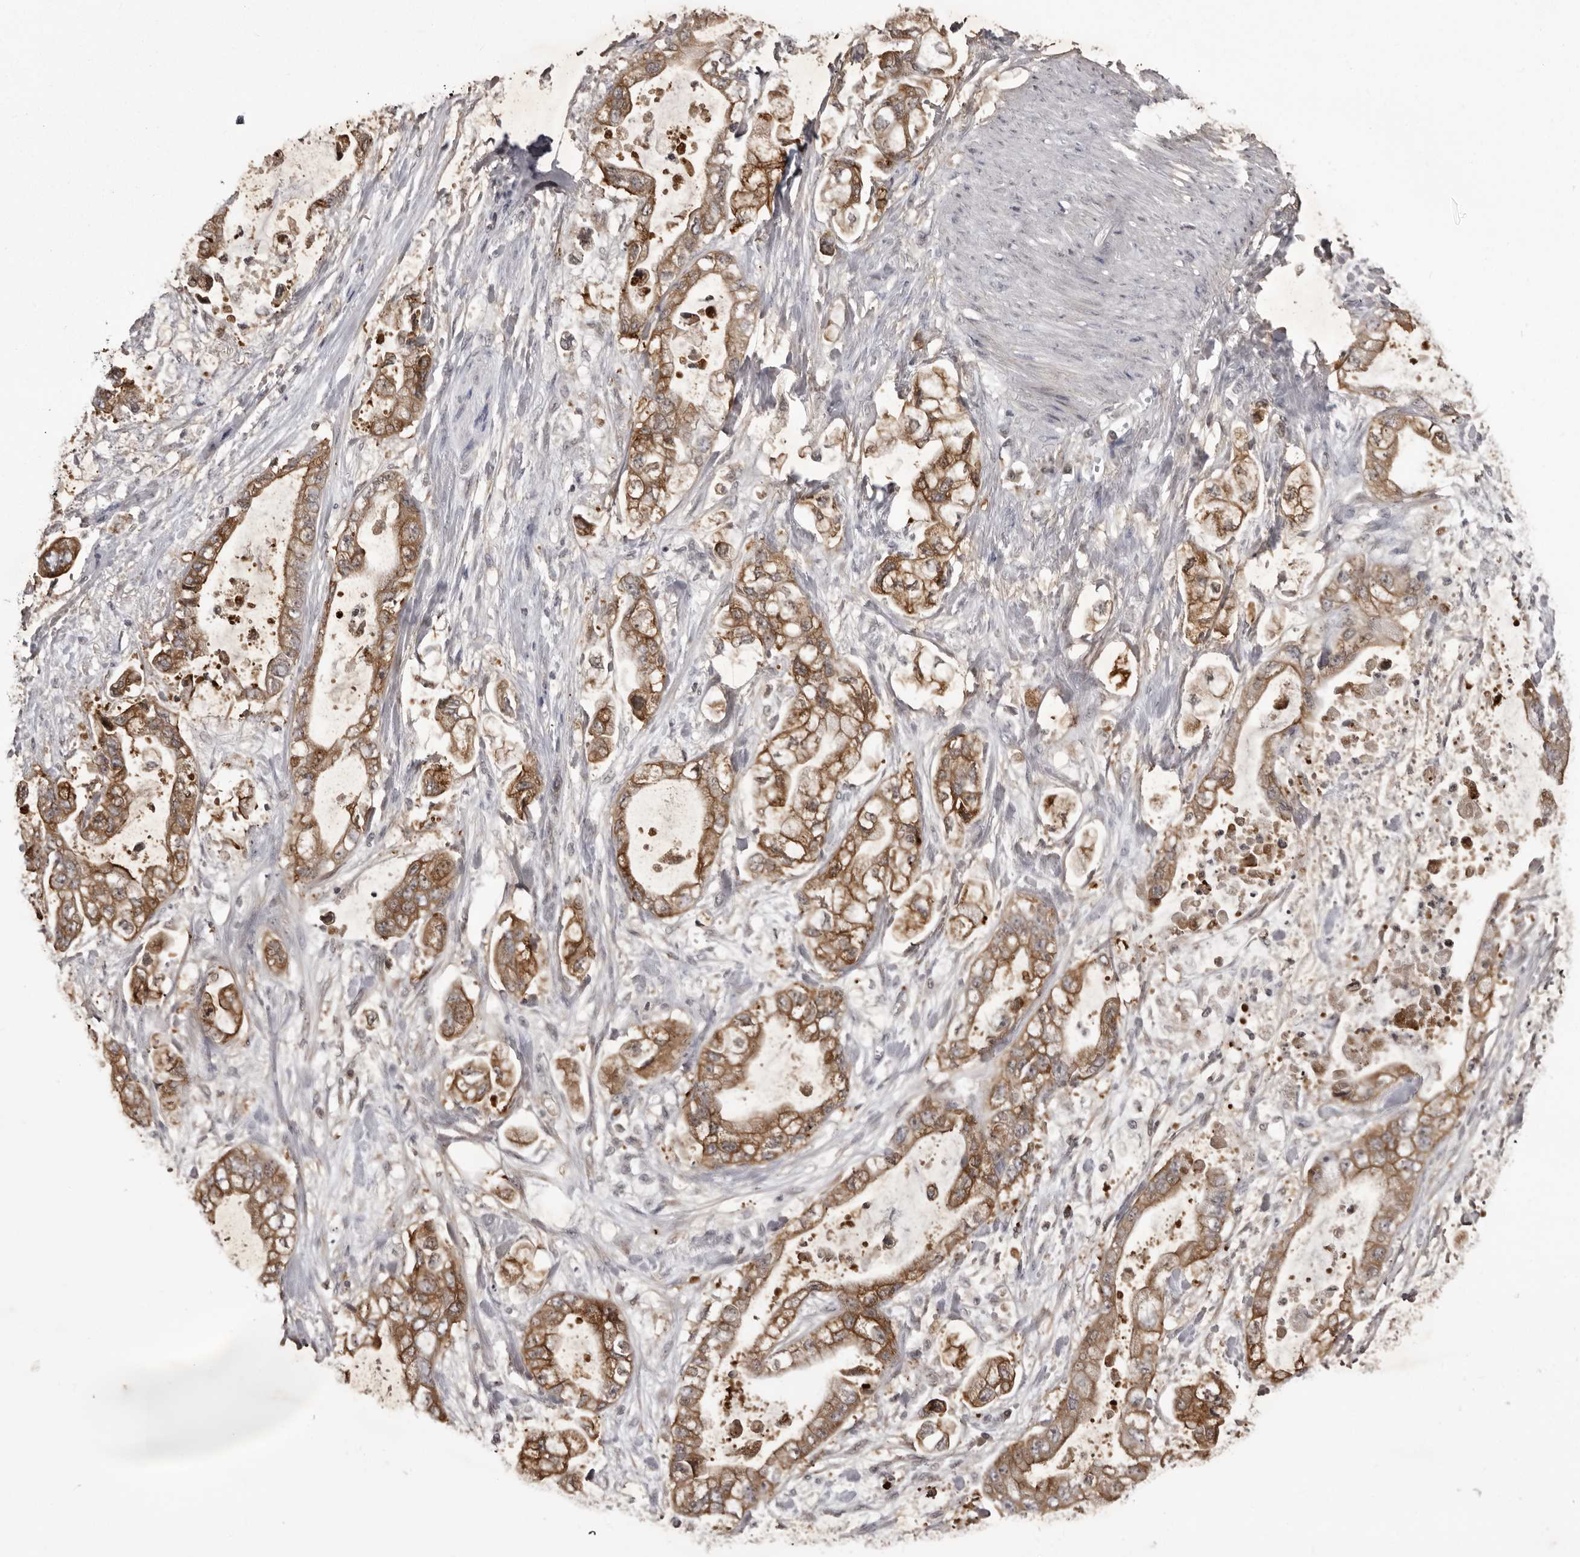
{"staining": {"intensity": "moderate", "quantity": ">75%", "location": "cytoplasmic/membranous"}, "tissue": "stomach cancer", "cell_type": "Tumor cells", "image_type": "cancer", "snomed": [{"axis": "morphology", "description": "Normal tissue, NOS"}, {"axis": "morphology", "description": "Adenocarcinoma, NOS"}, {"axis": "topography", "description": "Stomach"}], "caption": "High-power microscopy captured an IHC histopathology image of stomach adenocarcinoma, revealing moderate cytoplasmic/membranous expression in approximately >75% of tumor cells. (brown staining indicates protein expression, while blue staining denotes nuclei).", "gene": "USP43", "patient": {"sex": "male", "age": 62}}